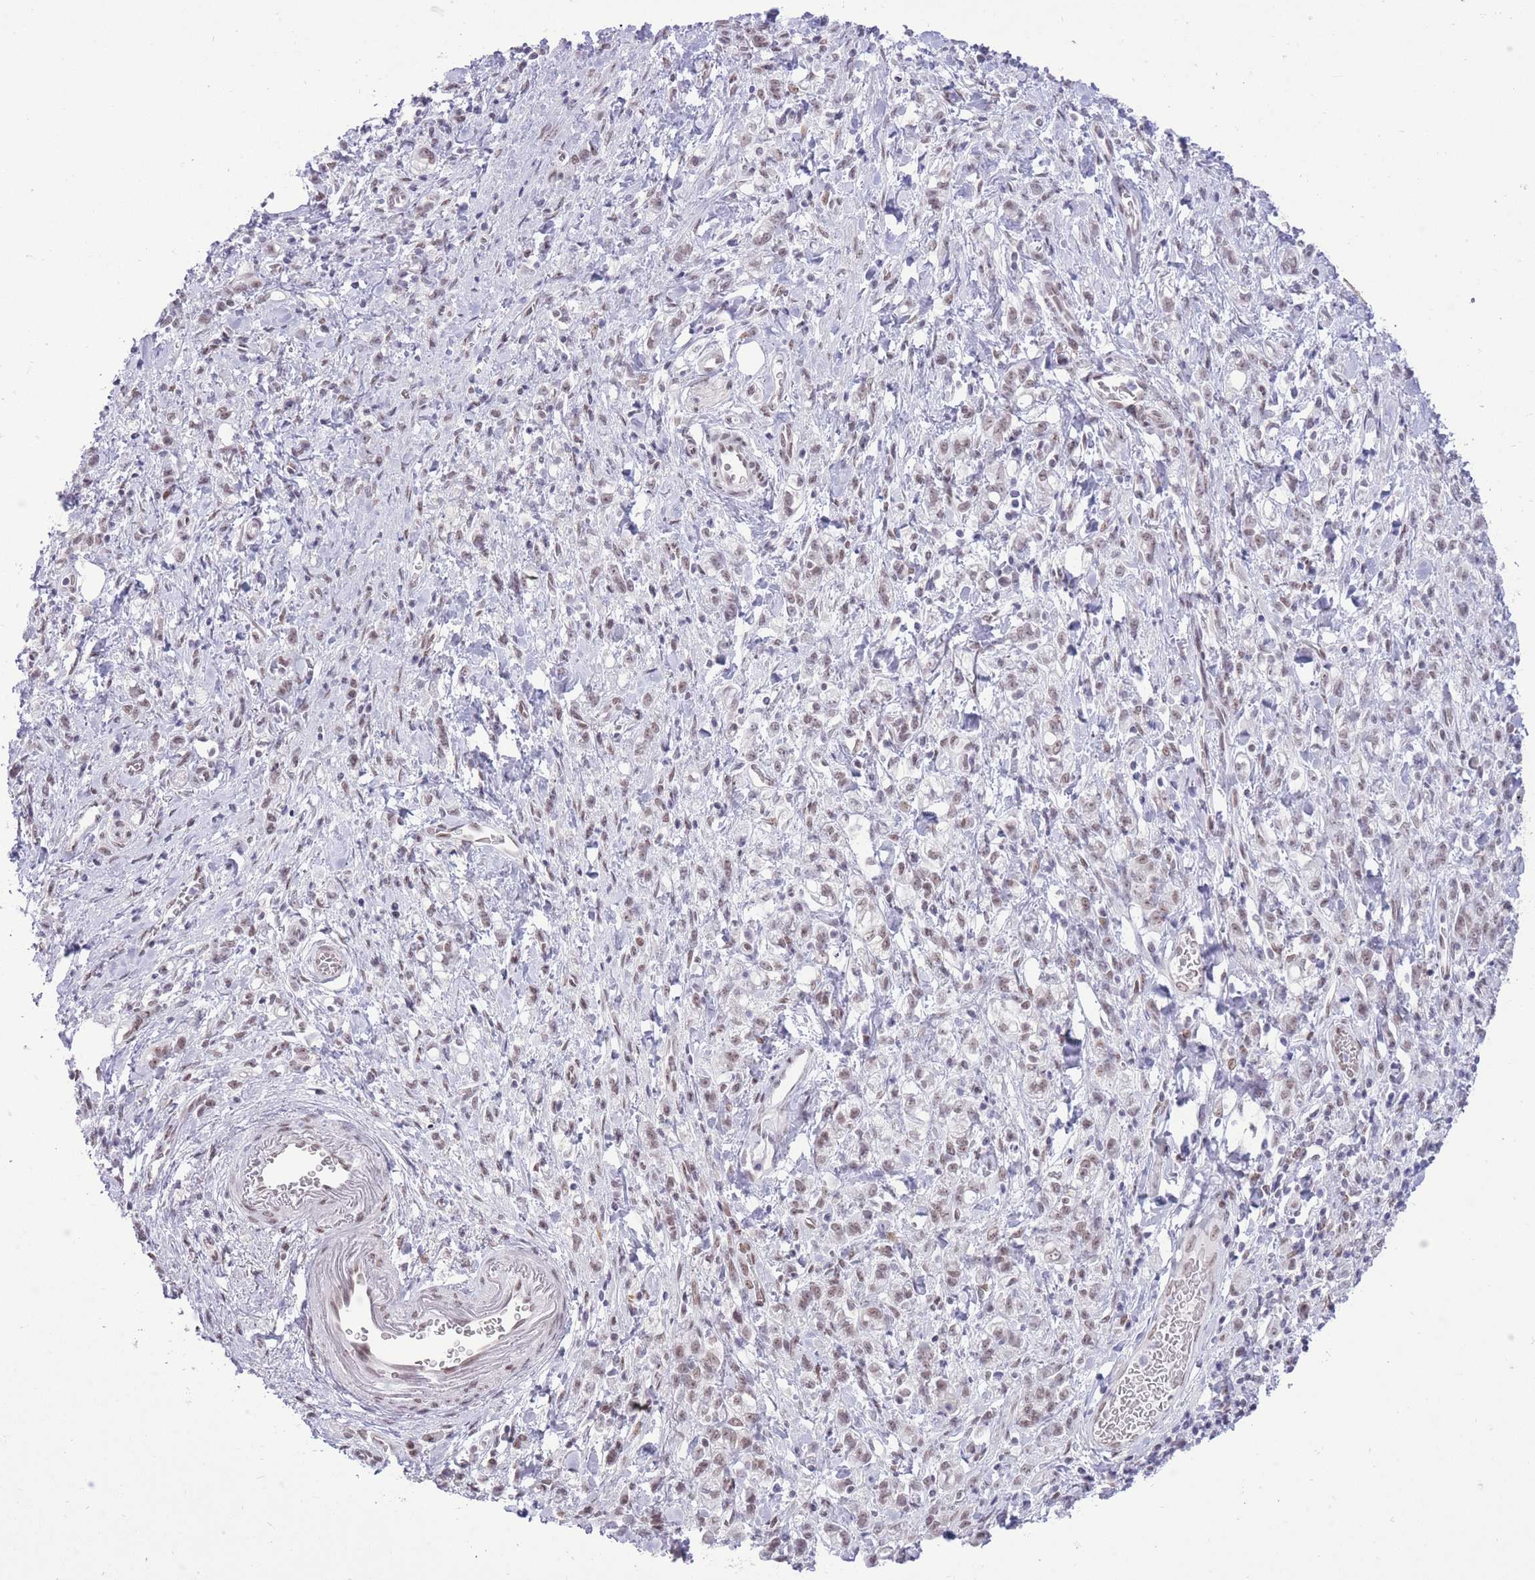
{"staining": {"intensity": "moderate", "quantity": ">75%", "location": "nuclear"}, "tissue": "stomach cancer", "cell_type": "Tumor cells", "image_type": "cancer", "snomed": [{"axis": "morphology", "description": "Adenocarcinoma, NOS"}, {"axis": "topography", "description": "Stomach"}], "caption": "Immunohistochemical staining of stomach cancer shows medium levels of moderate nuclear protein expression in approximately >75% of tumor cells.", "gene": "ZBED5", "patient": {"sex": "male", "age": 77}}